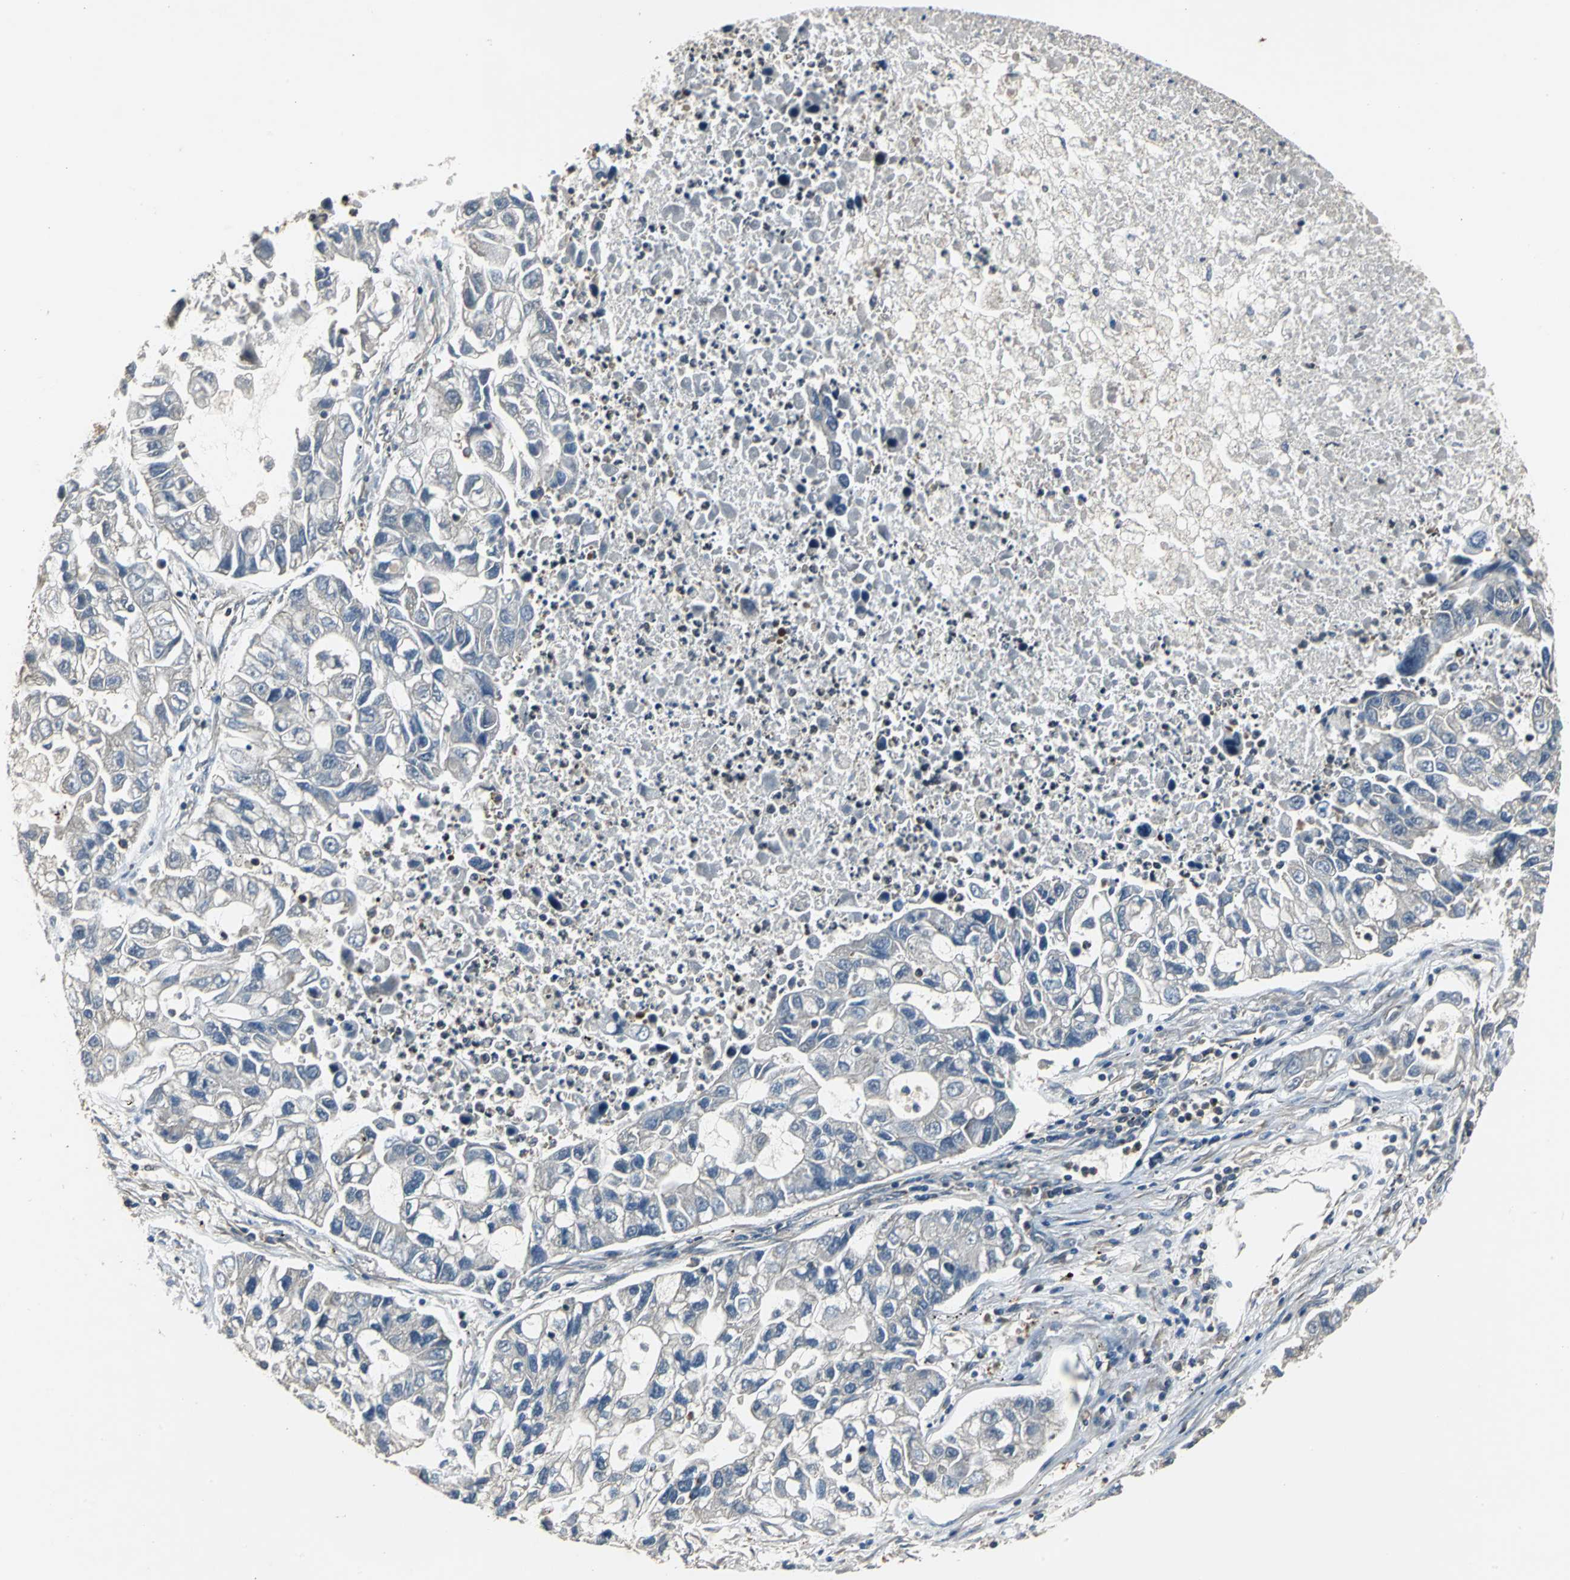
{"staining": {"intensity": "negative", "quantity": "none", "location": "none"}, "tissue": "lung cancer", "cell_type": "Tumor cells", "image_type": "cancer", "snomed": [{"axis": "morphology", "description": "Adenocarcinoma, NOS"}, {"axis": "topography", "description": "Lung"}], "caption": "A high-resolution histopathology image shows IHC staining of lung adenocarcinoma, which reveals no significant staining in tumor cells. Brightfield microscopy of immunohistochemistry (IHC) stained with DAB (3,3'-diaminobenzidine) (brown) and hematoxylin (blue), captured at high magnification.", "gene": "EIF2B2", "patient": {"sex": "female", "age": 51}}